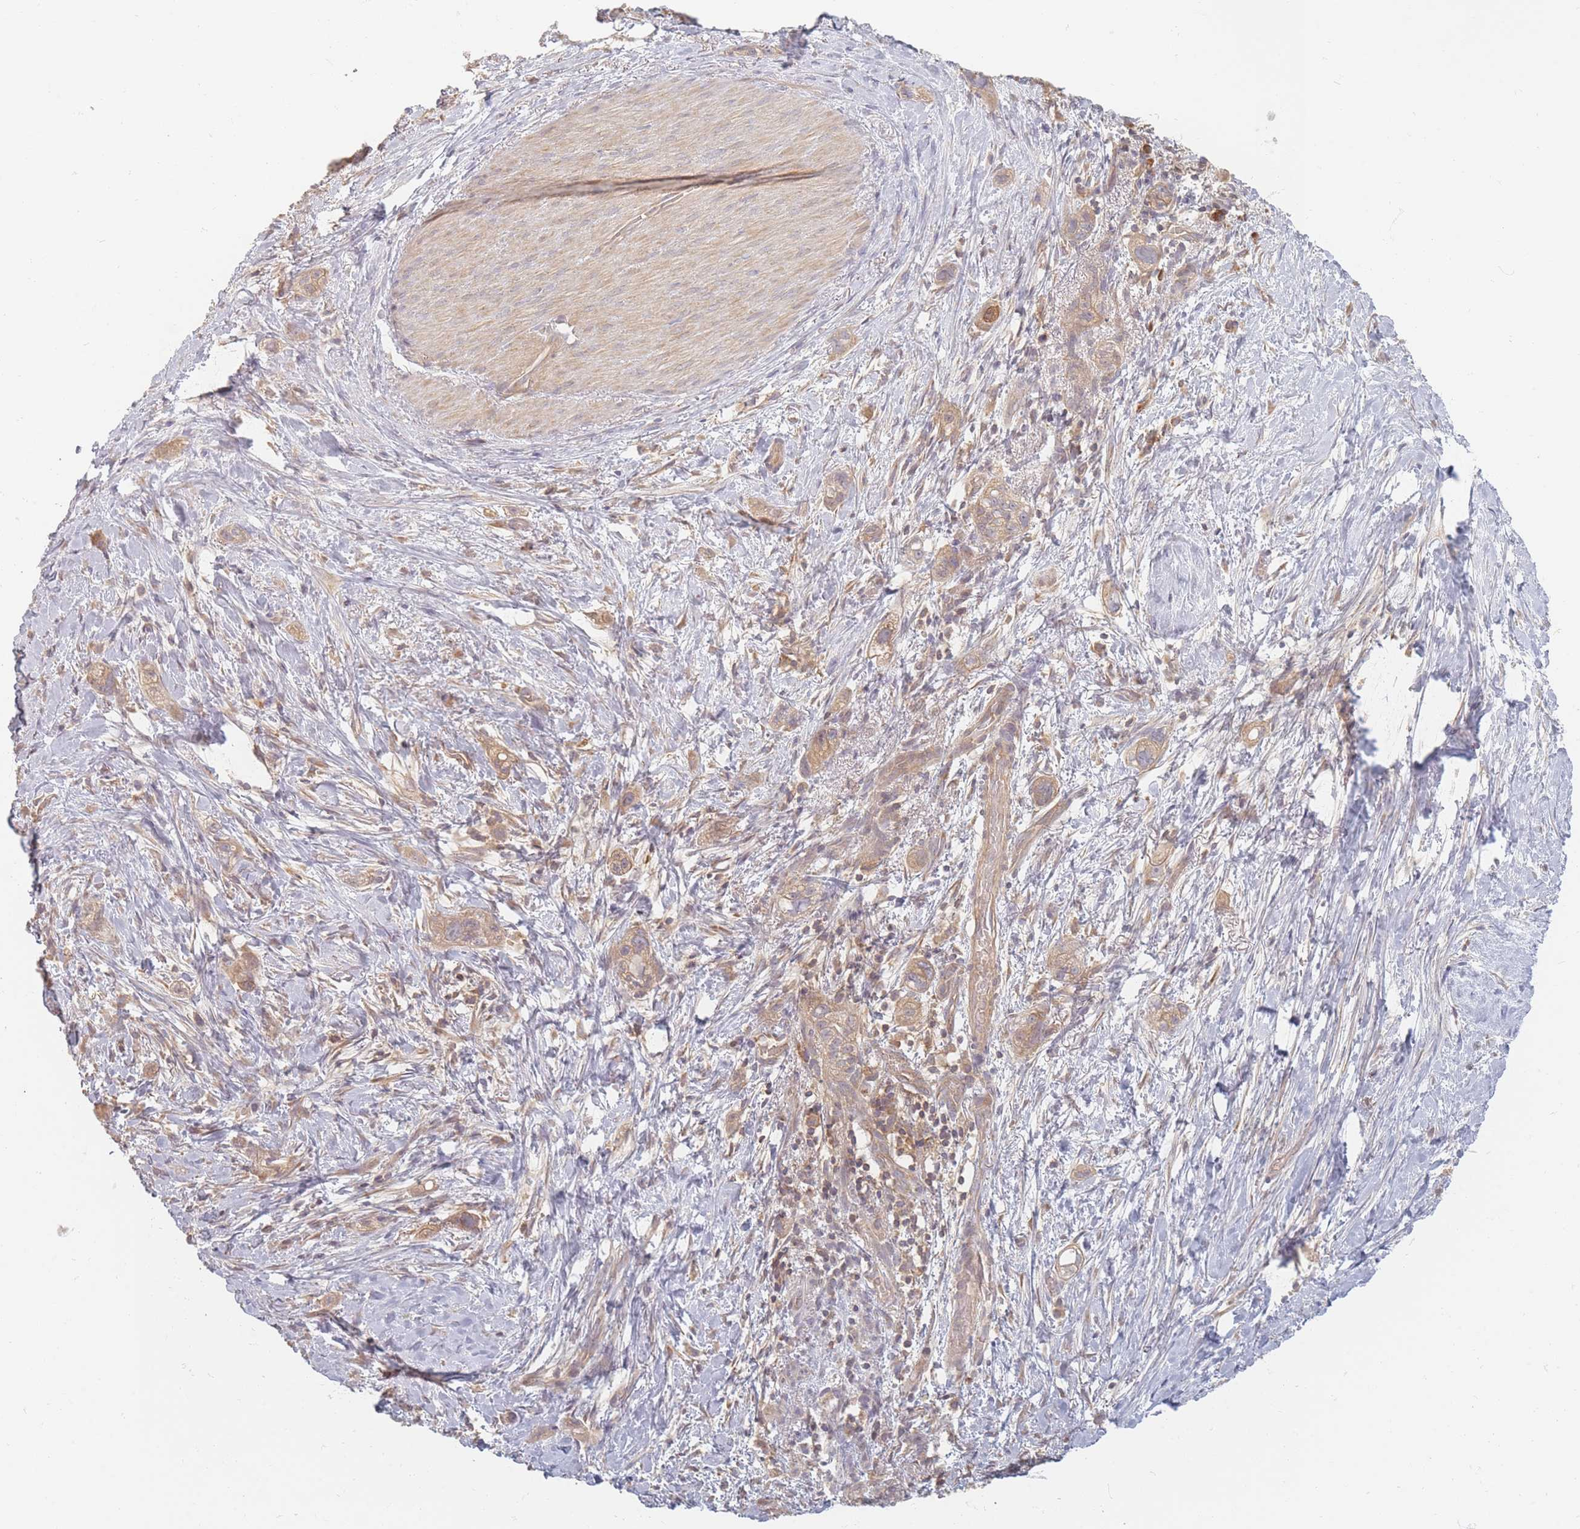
{"staining": {"intensity": "weak", "quantity": ">75%", "location": "cytoplasmic/membranous"}, "tissue": "stomach cancer", "cell_type": "Tumor cells", "image_type": "cancer", "snomed": [{"axis": "morphology", "description": "Adenocarcinoma, NOS"}, {"axis": "topography", "description": "Stomach"}, {"axis": "topography", "description": "Stomach, lower"}], "caption": "Immunohistochemical staining of human stomach adenocarcinoma displays low levels of weak cytoplasmic/membranous expression in about >75% of tumor cells.", "gene": "SLC35F3", "patient": {"sex": "female", "age": 48}}